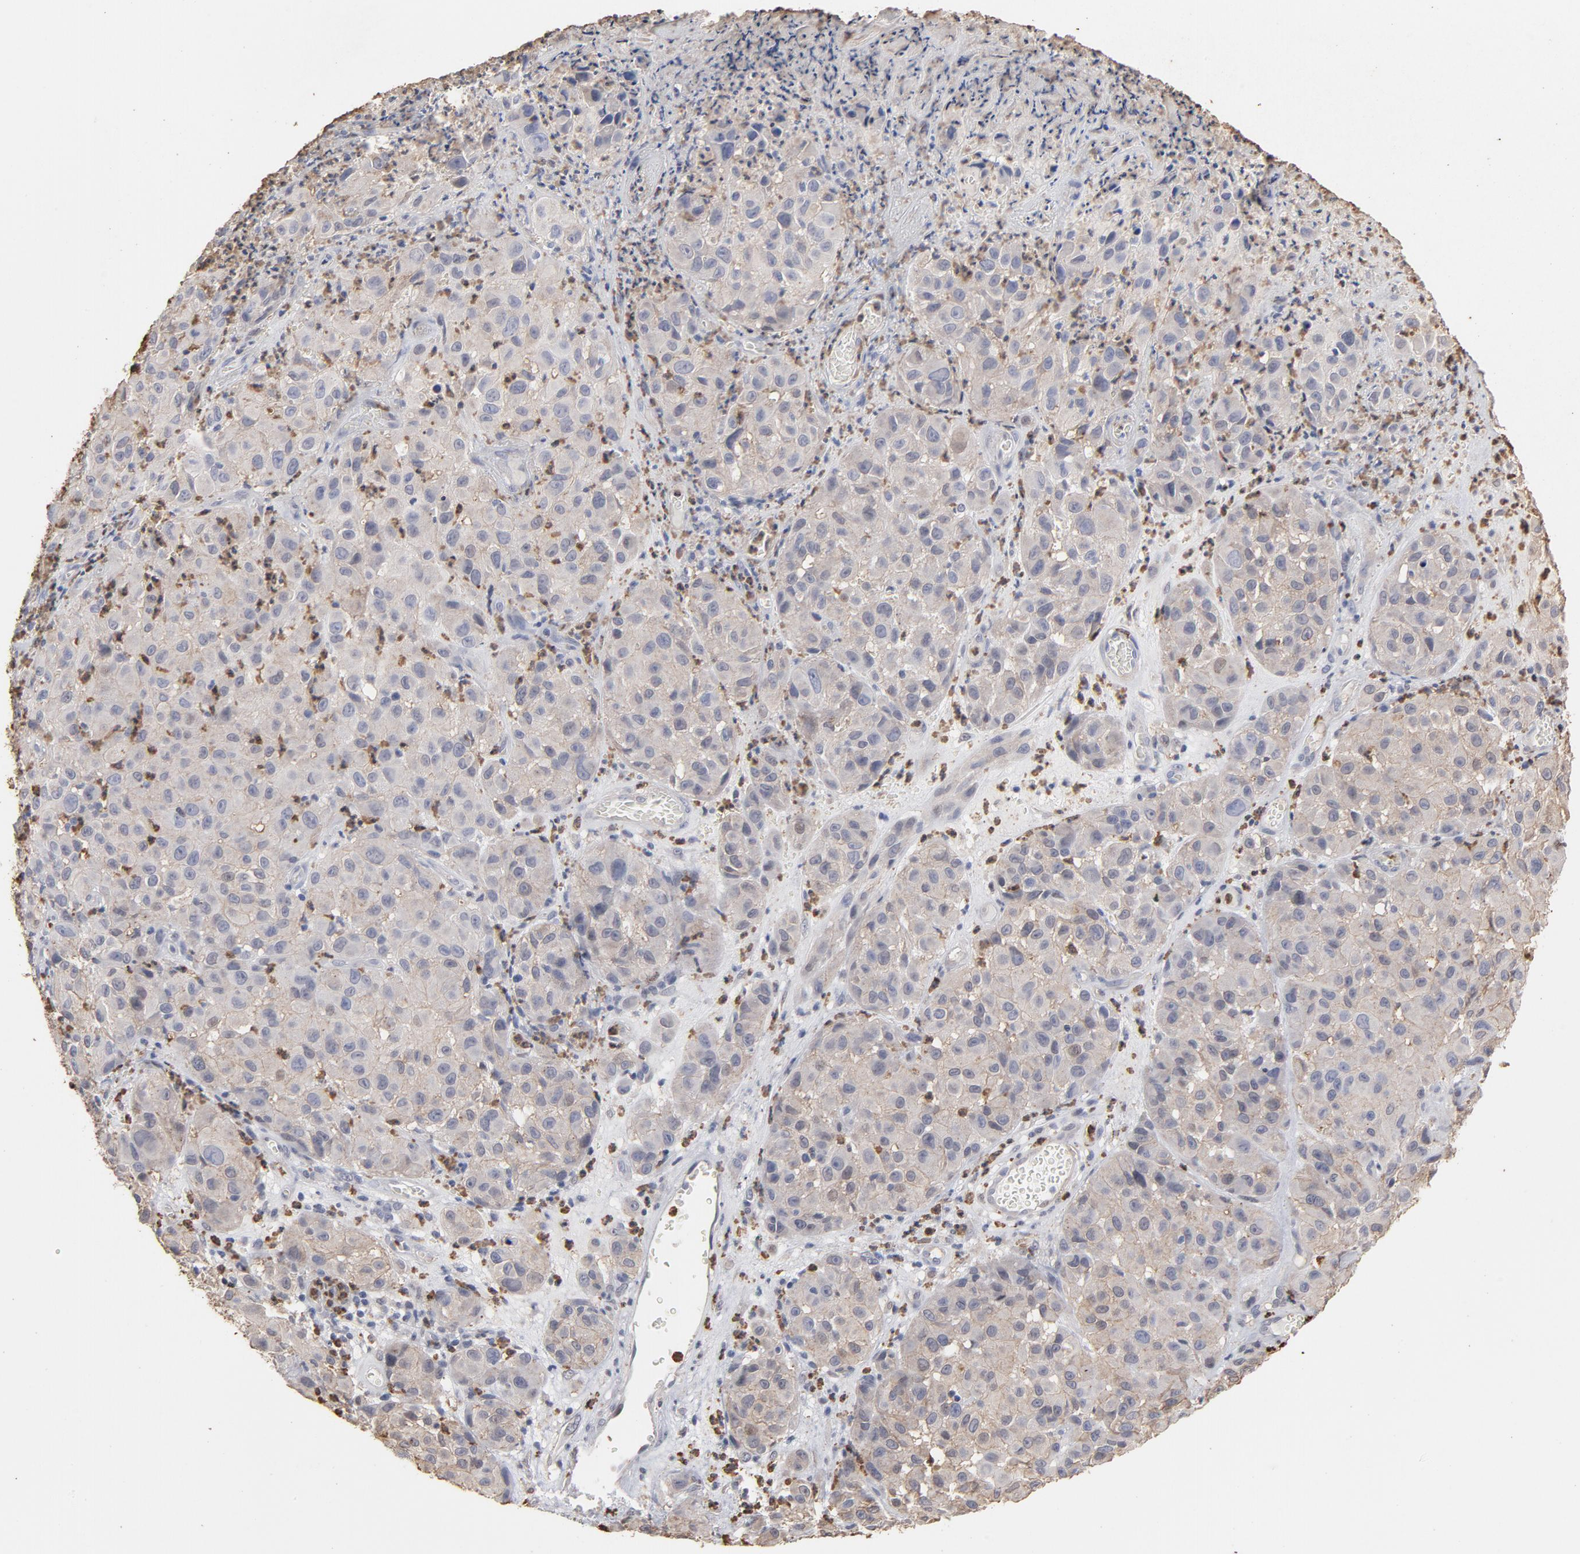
{"staining": {"intensity": "weak", "quantity": ">75%", "location": "cytoplasmic/membranous"}, "tissue": "melanoma", "cell_type": "Tumor cells", "image_type": "cancer", "snomed": [{"axis": "morphology", "description": "Malignant melanoma, NOS"}, {"axis": "topography", "description": "Skin"}], "caption": "Human melanoma stained for a protein (brown) exhibits weak cytoplasmic/membranous positive positivity in approximately >75% of tumor cells.", "gene": "PNMA1", "patient": {"sex": "female", "age": 21}}